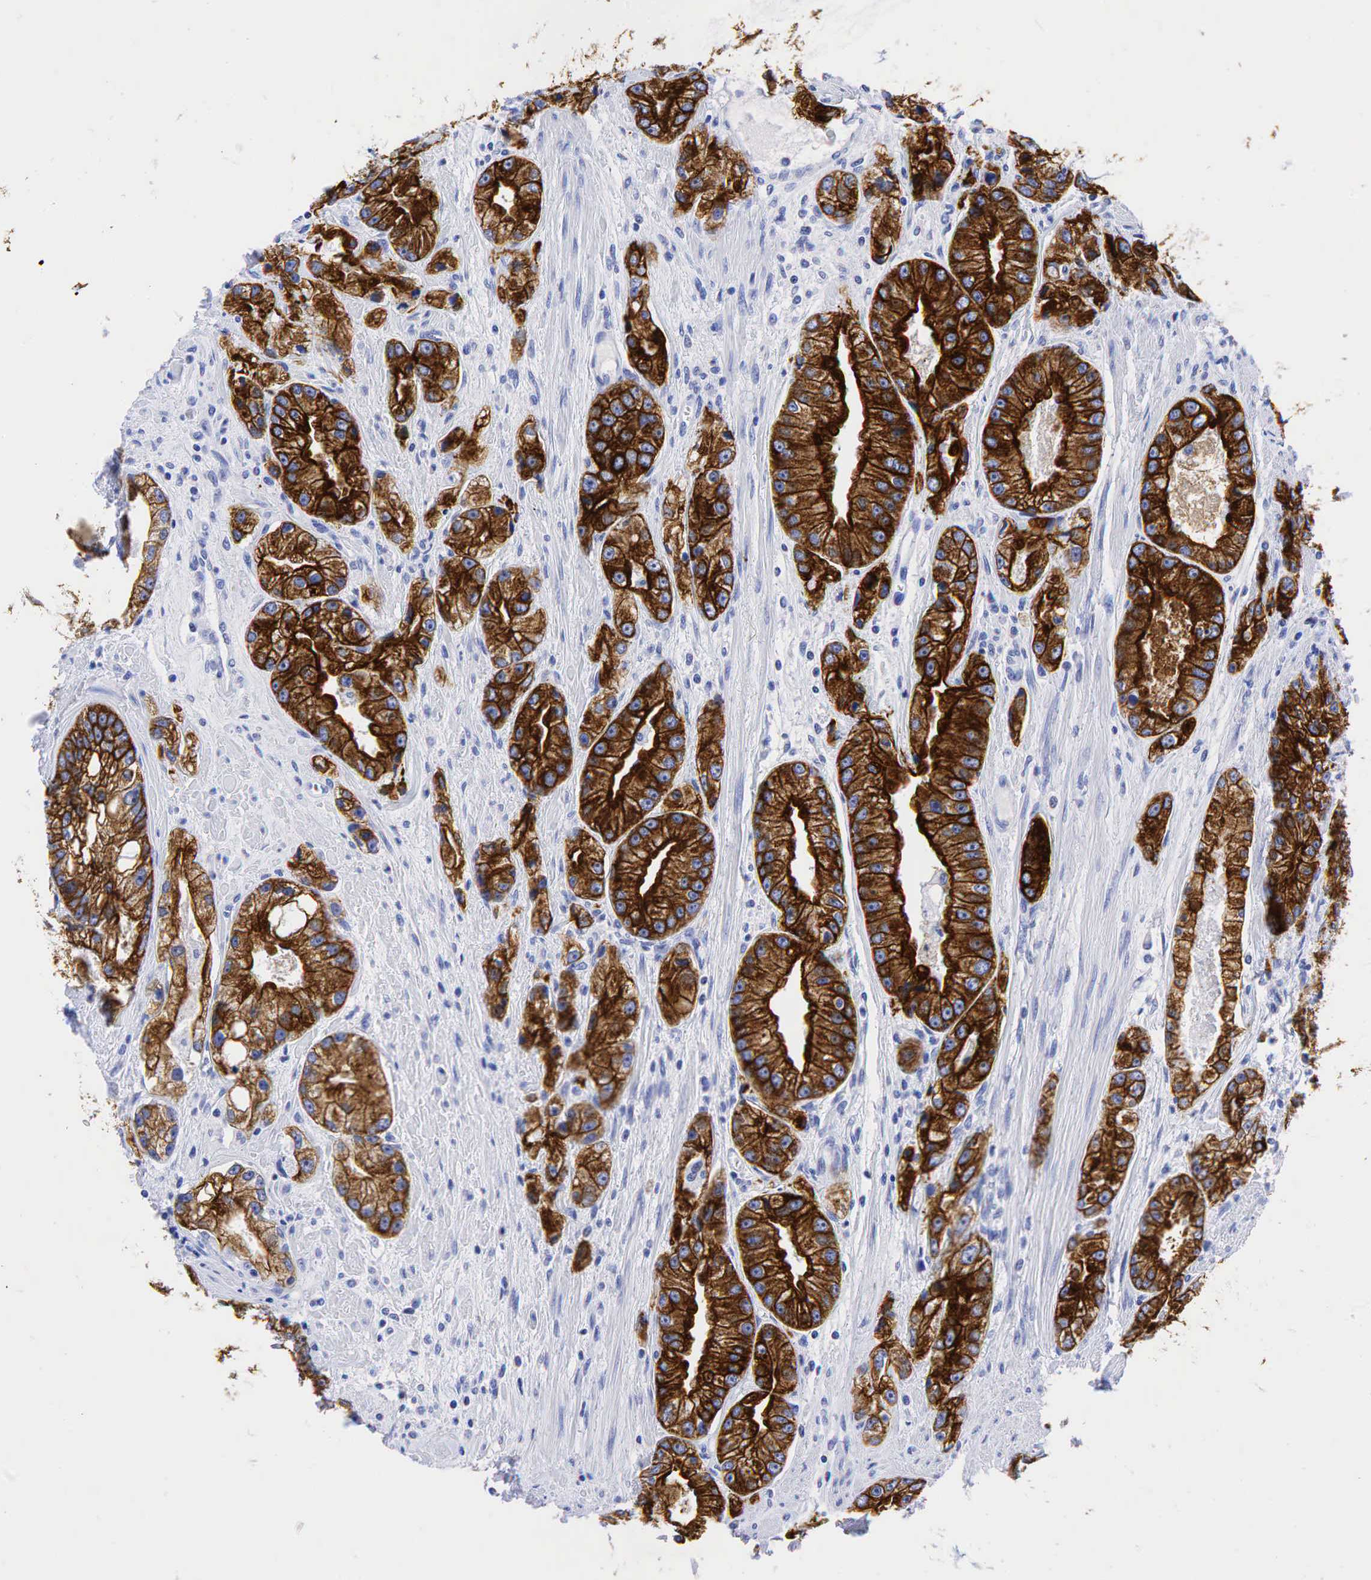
{"staining": {"intensity": "strong", "quantity": ">75%", "location": "cytoplasmic/membranous"}, "tissue": "prostate cancer", "cell_type": "Tumor cells", "image_type": "cancer", "snomed": [{"axis": "morphology", "description": "Adenocarcinoma, Medium grade"}, {"axis": "topography", "description": "Prostate"}], "caption": "Immunohistochemistry (IHC) (DAB (3,3'-diaminobenzidine)) staining of prostate cancer shows strong cytoplasmic/membranous protein expression in approximately >75% of tumor cells.", "gene": "KRT18", "patient": {"sex": "male", "age": 72}}